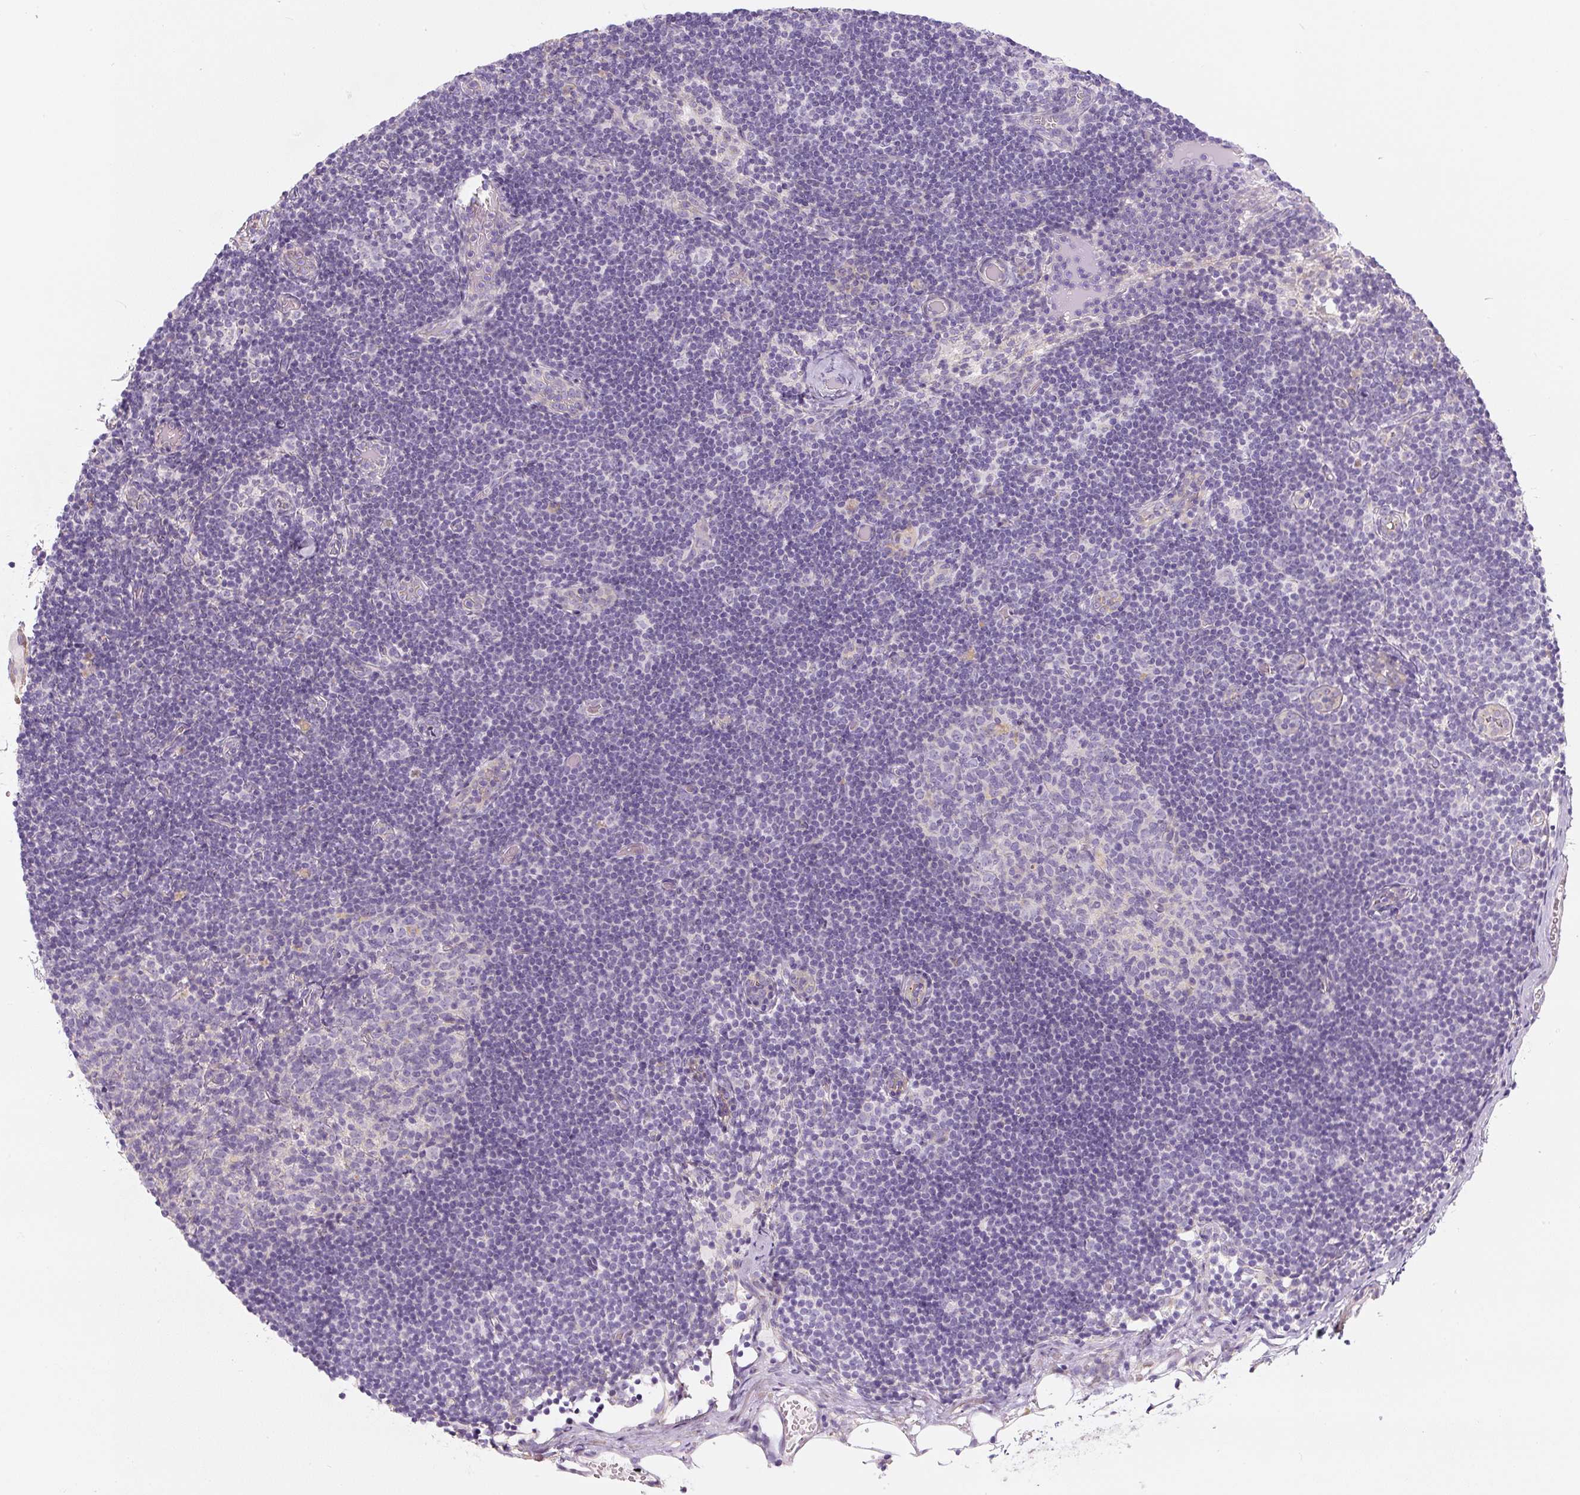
{"staining": {"intensity": "negative", "quantity": "none", "location": "none"}, "tissue": "lymph node", "cell_type": "Germinal center cells", "image_type": "normal", "snomed": [{"axis": "morphology", "description": "Normal tissue, NOS"}, {"axis": "topography", "description": "Lymph node"}], "caption": "Immunohistochemical staining of normal human lymph node displays no significant staining in germinal center cells. (Brightfield microscopy of DAB IHC at high magnification).", "gene": "PWWP3B", "patient": {"sex": "female", "age": 31}}